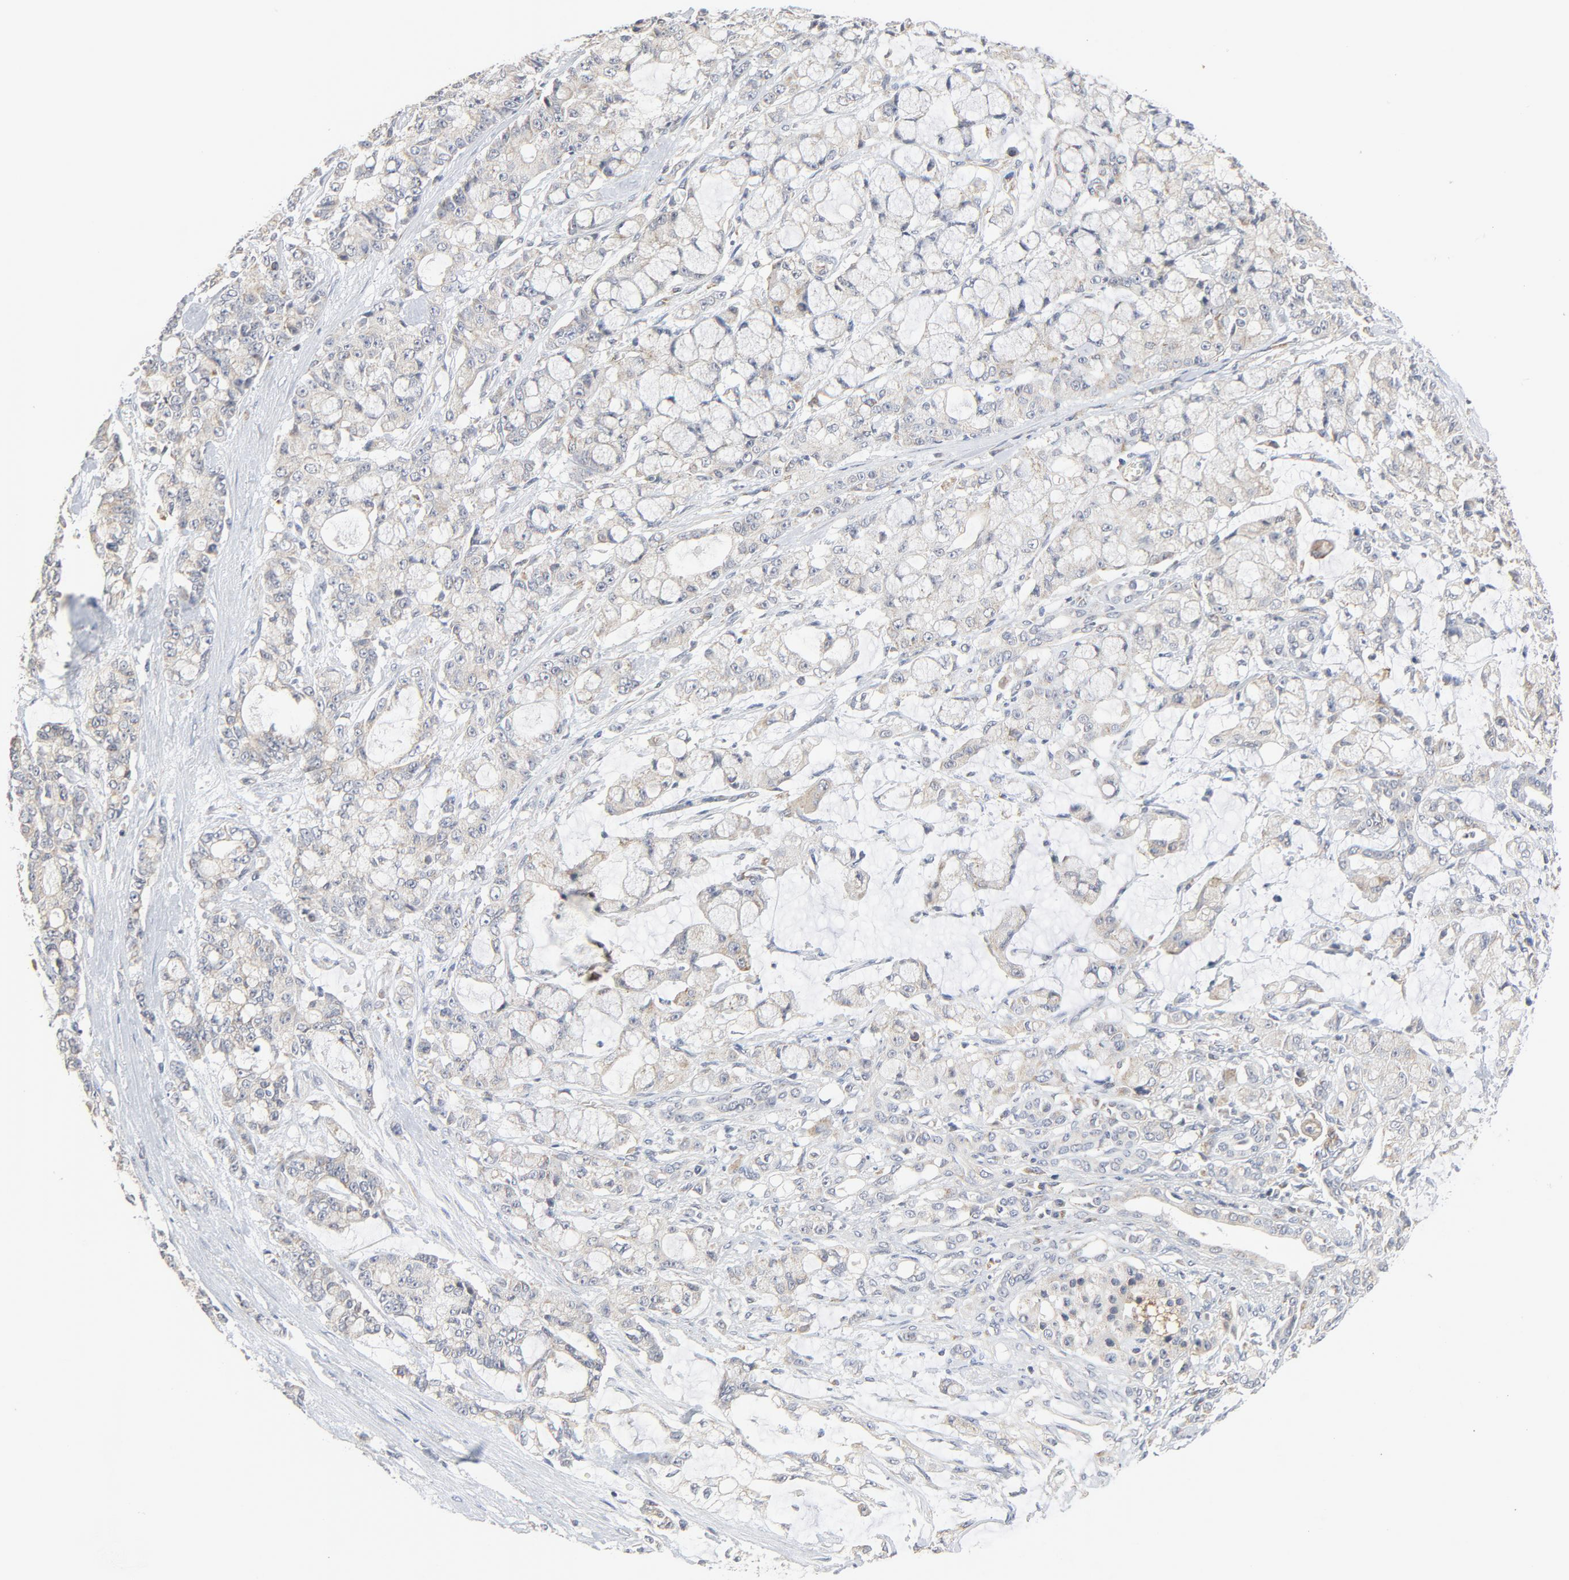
{"staining": {"intensity": "weak", "quantity": "25%-75%", "location": "nuclear"}, "tissue": "pancreatic cancer", "cell_type": "Tumor cells", "image_type": "cancer", "snomed": [{"axis": "morphology", "description": "Adenocarcinoma, NOS"}, {"axis": "topography", "description": "Pancreas"}], "caption": "IHC (DAB (3,3'-diaminobenzidine)) staining of human pancreatic cancer reveals weak nuclear protein staining in about 25%-75% of tumor cells.", "gene": "C14orf119", "patient": {"sex": "female", "age": 73}}